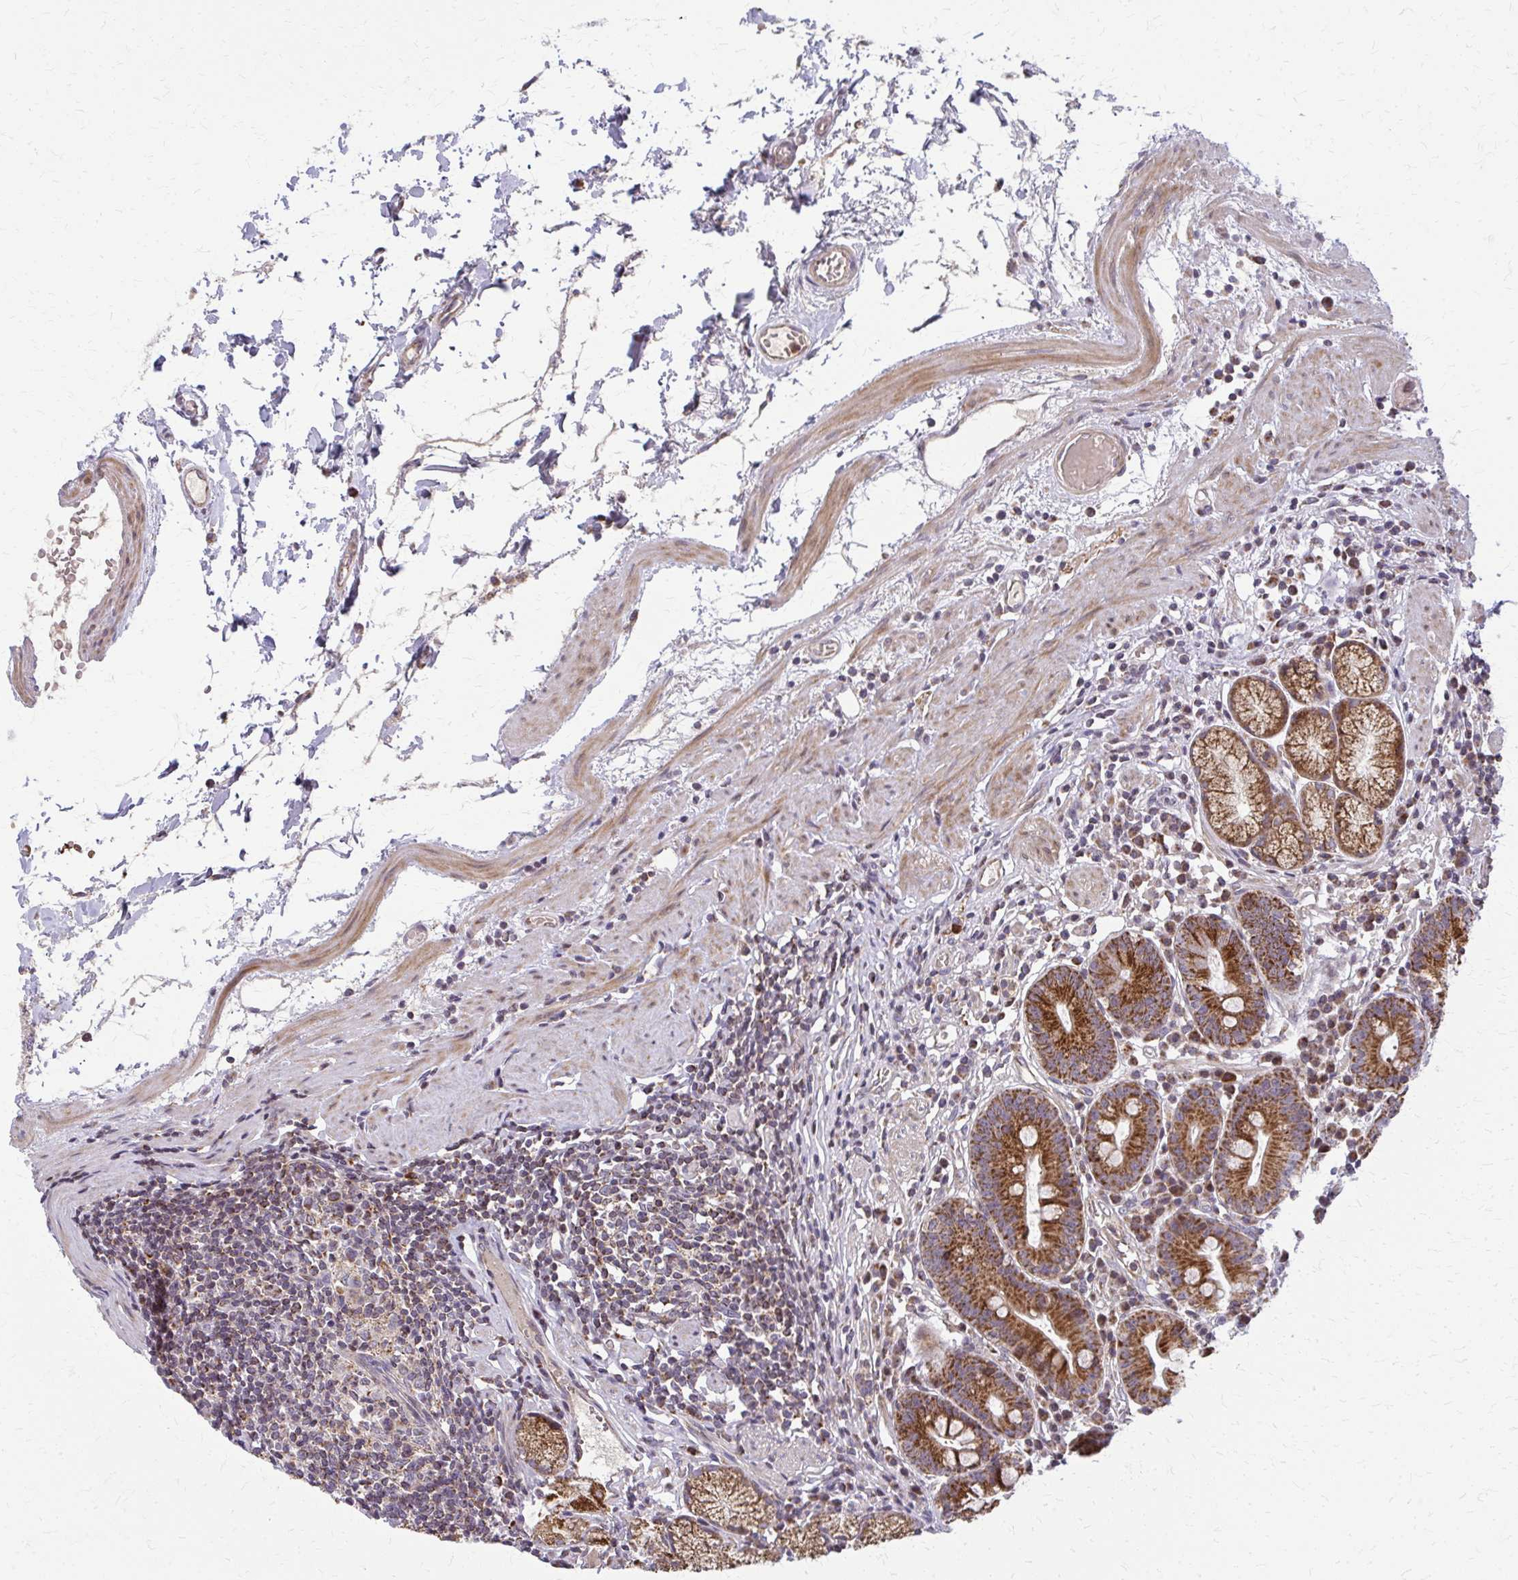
{"staining": {"intensity": "strong", "quantity": "25%-75%", "location": "cytoplasmic/membranous"}, "tissue": "stomach", "cell_type": "Glandular cells", "image_type": "normal", "snomed": [{"axis": "morphology", "description": "Normal tissue, NOS"}, {"axis": "topography", "description": "Stomach"}], "caption": "High-power microscopy captured an immunohistochemistry (IHC) micrograph of normal stomach, revealing strong cytoplasmic/membranous staining in about 25%-75% of glandular cells. (Brightfield microscopy of DAB IHC at high magnification).", "gene": "MCCC1", "patient": {"sex": "male", "age": 55}}